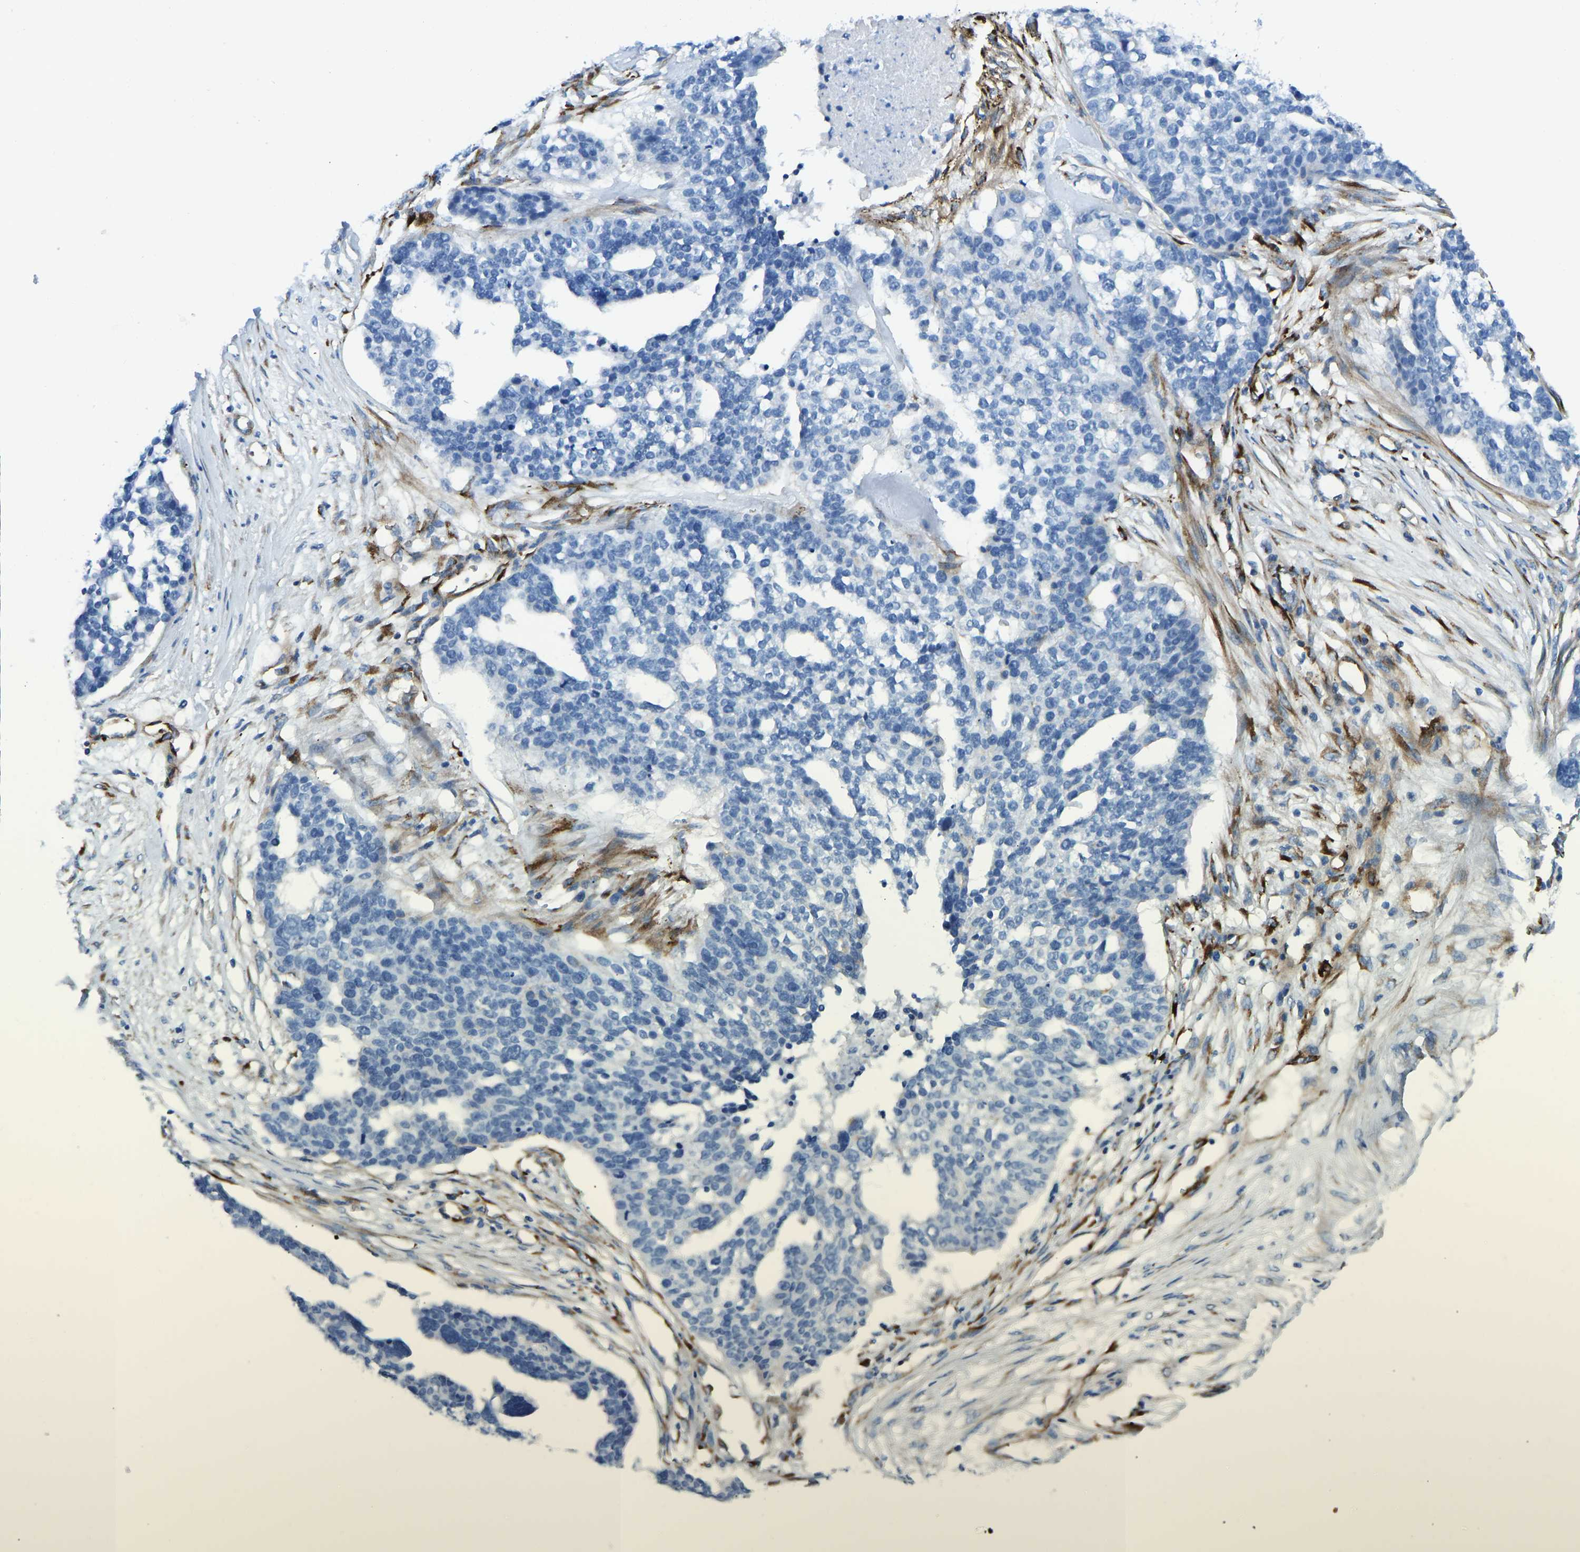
{"staining": {"intensity": "negative", "quantity": "none", "location": "none"}, "tissue": "ovarian cancer", "cell_type": "Tumor cells", "image_type": "cancer", "snomed": [{"axis": "morphology", "description": "Cystadenocarcinoma, serous, NOS"}, {"axis": "topography", "description": "Ovary"}], "caption": "Immunohistochemistry of ovarian serous cystadenocarcinoma shows no expression in tumor cells. (DAB IHC with hematoxylin counter stain).", "gene": "COL15A1", "patient": {"sex": "female", "age": 59}}